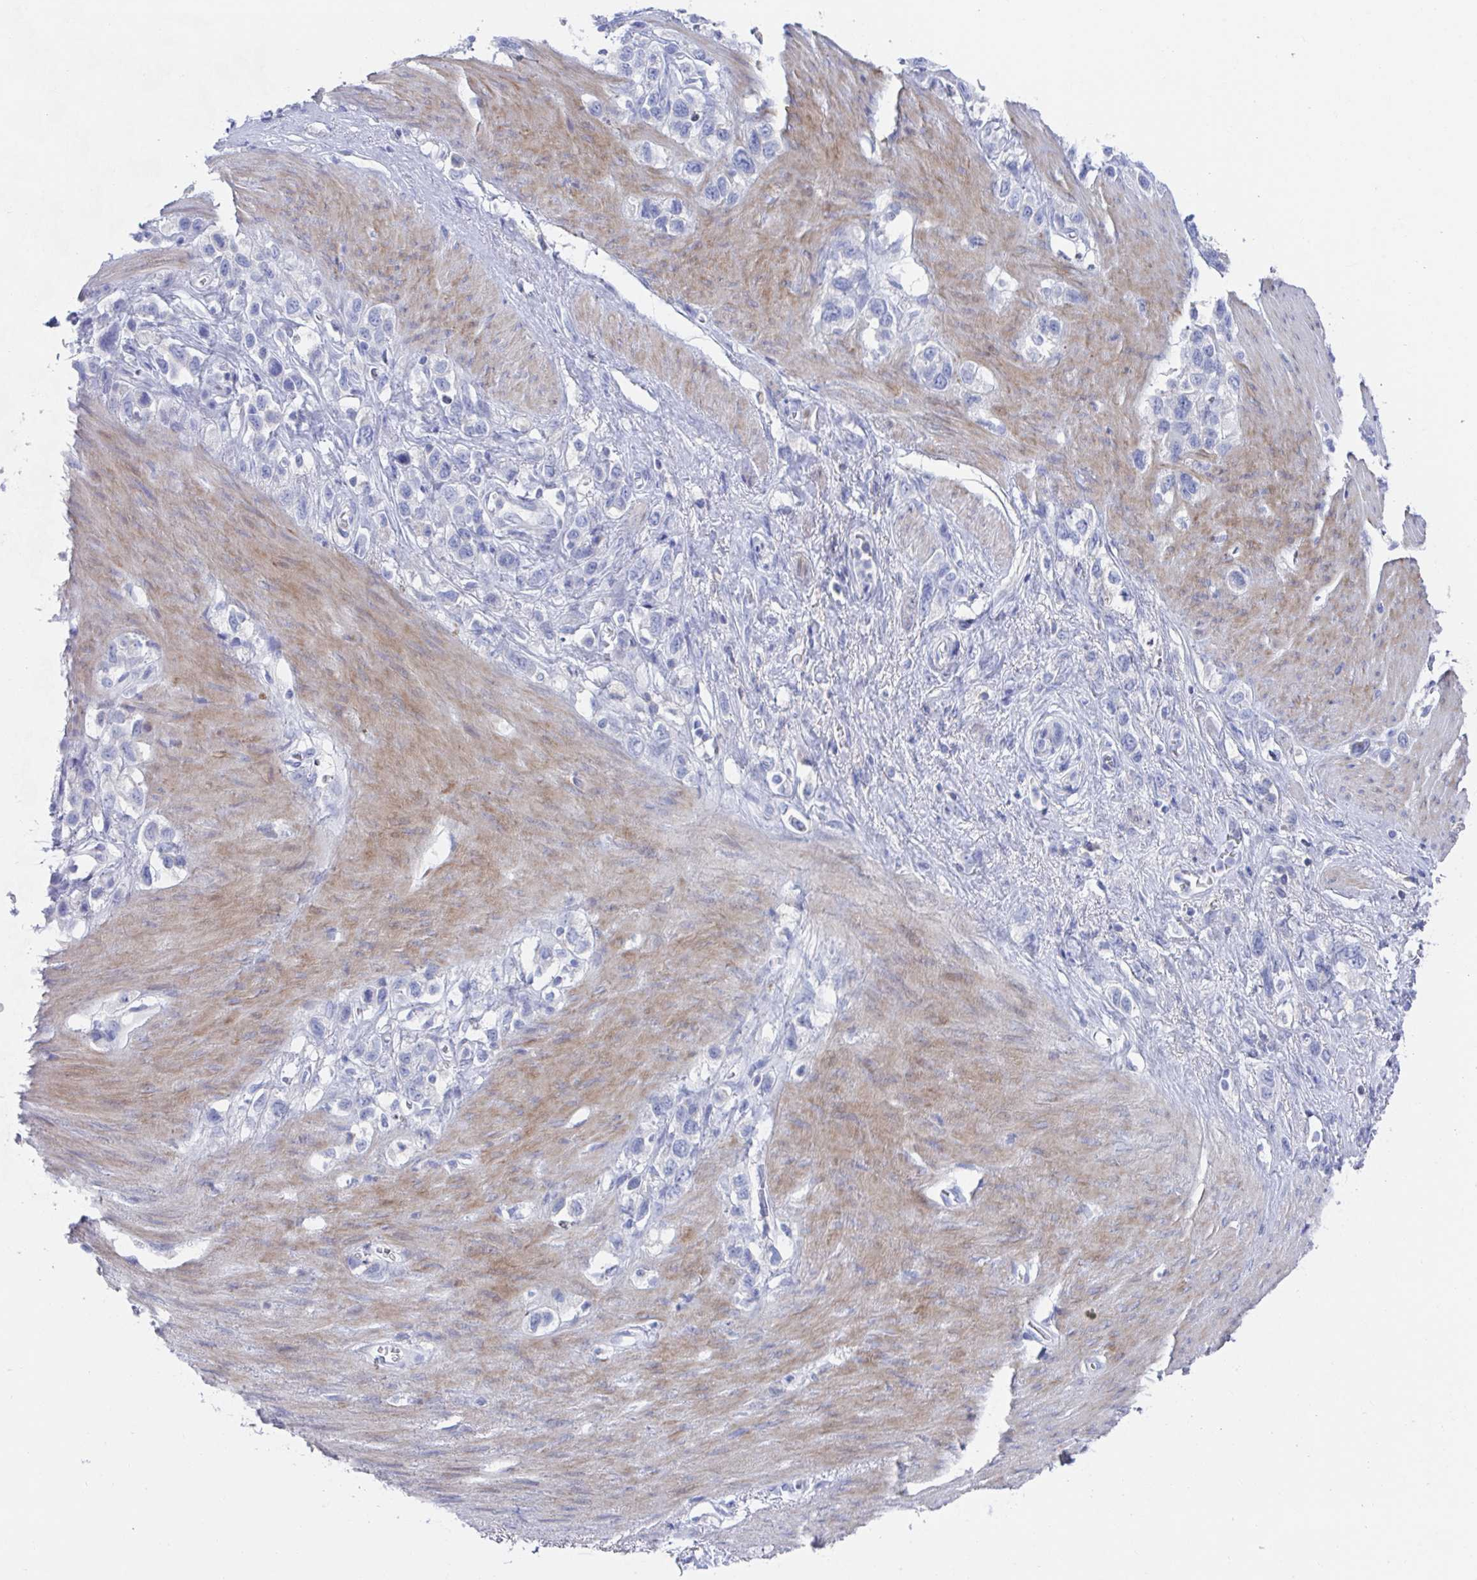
{"staining": {"intensity": "negative", "quantity": "none", "location": "none"}, "tissue": "stomach cancer", "cell_type": "Tumor cells", "image_type": "cancer", "snomed": [{"axis": "morphology", "description": "Adenocarcinoma, NOS"}, {"axis": "topography", "description": "Stomach"}], "caption": "Photomicrograph shows no protein positivity in tumor cells of adenocarcinoma (stomach) tissue.", "gene": "TNFAIP6", "patient": {"sex": "female", "age": 65}}